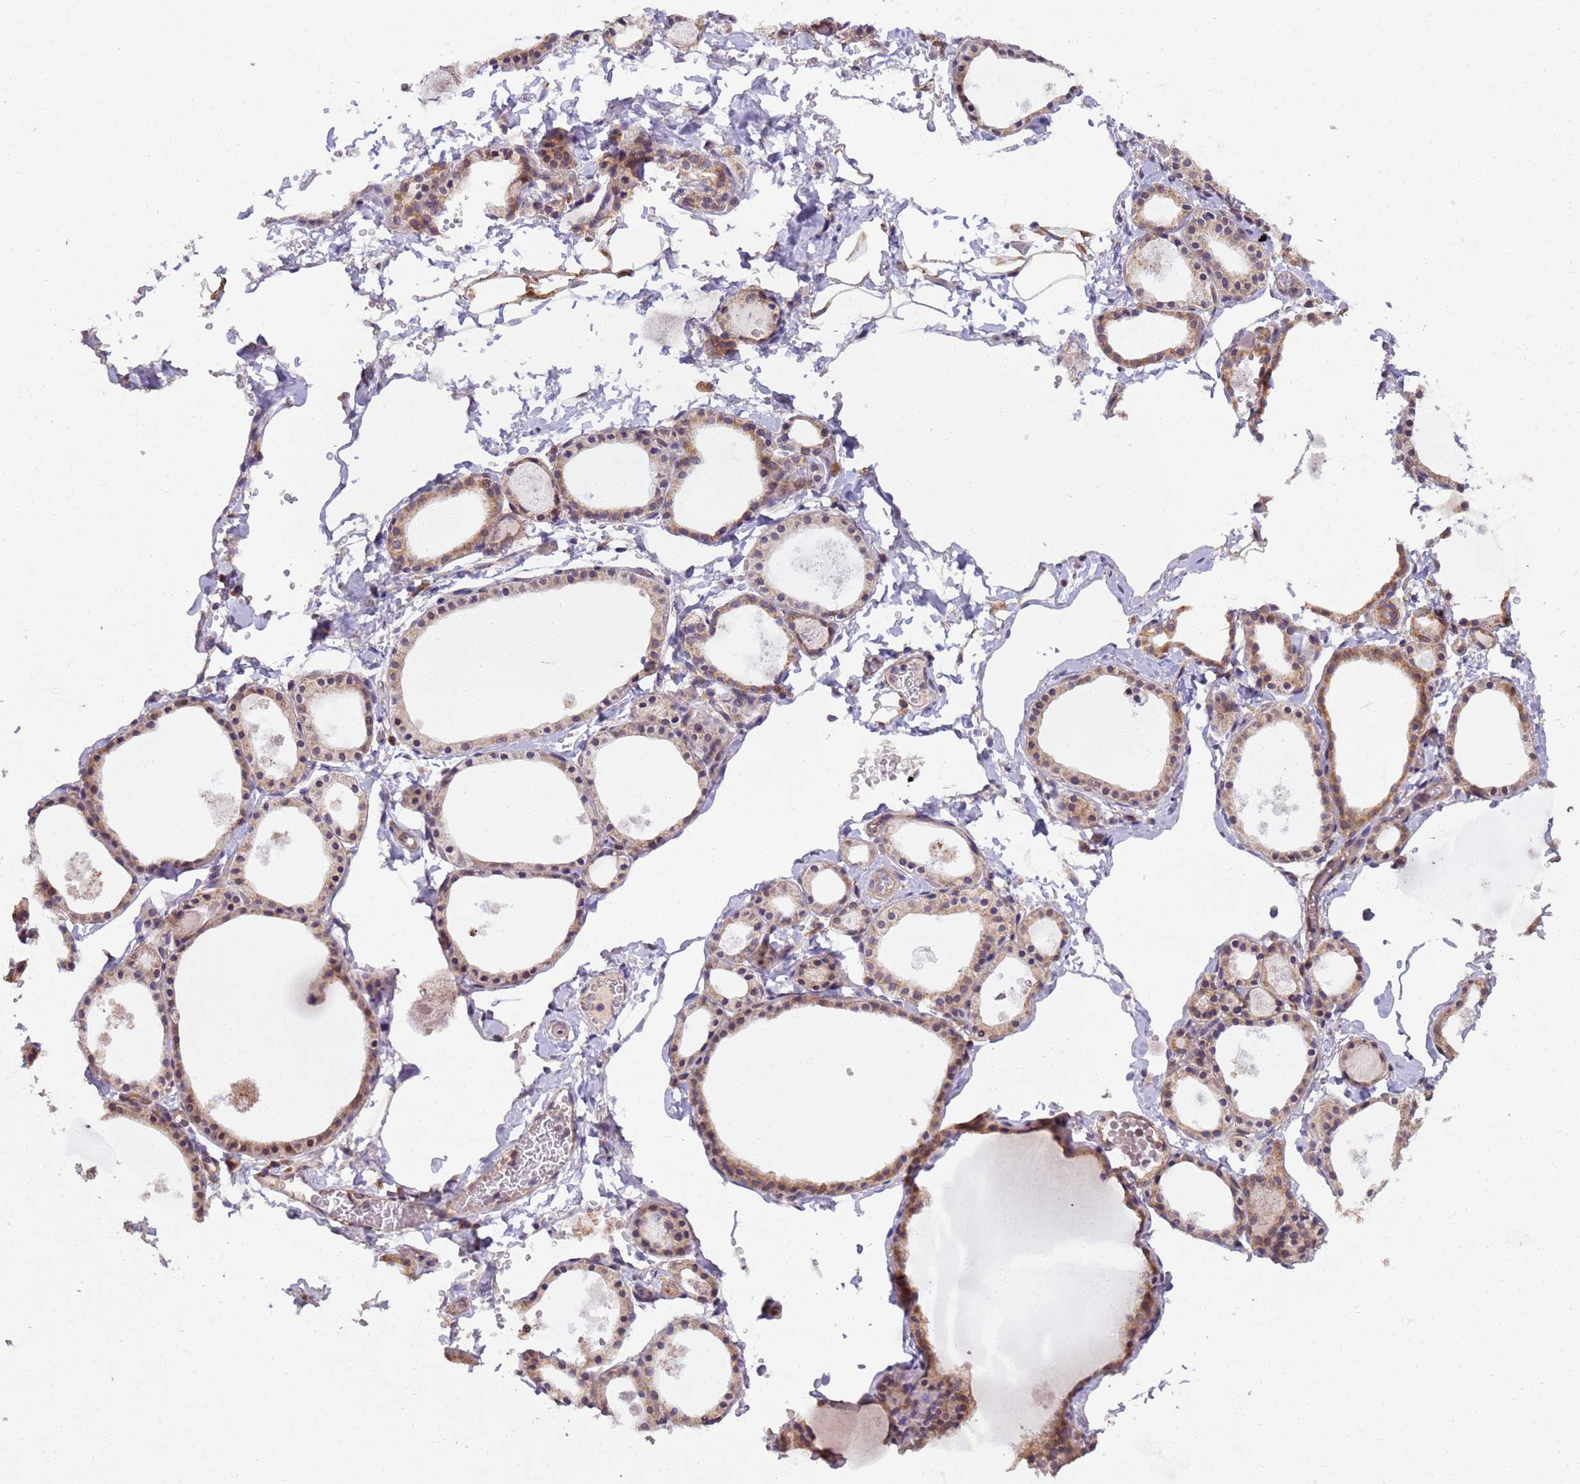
{"staining": {"intensity": "moderate", "quantity": ">75%", "location": "cytoplasmic/membranous"}, "tissue": "thyroid gland", "cell_type": "Glandular cells", "image_type": "normal", "snomed": [{"axis": "morphology", "description": "Normal tissue, NOS"}, {"axis": "topography", "description": "Thyroid gland"}], "caption": "The micrograph shows a brown stain indicating the presence of a protein in the cytoplasmic/membranous of glandular cells in thyroid gland.", "gene": "RAPGEF3", "patient": {"sex": "male", "age": 56}}